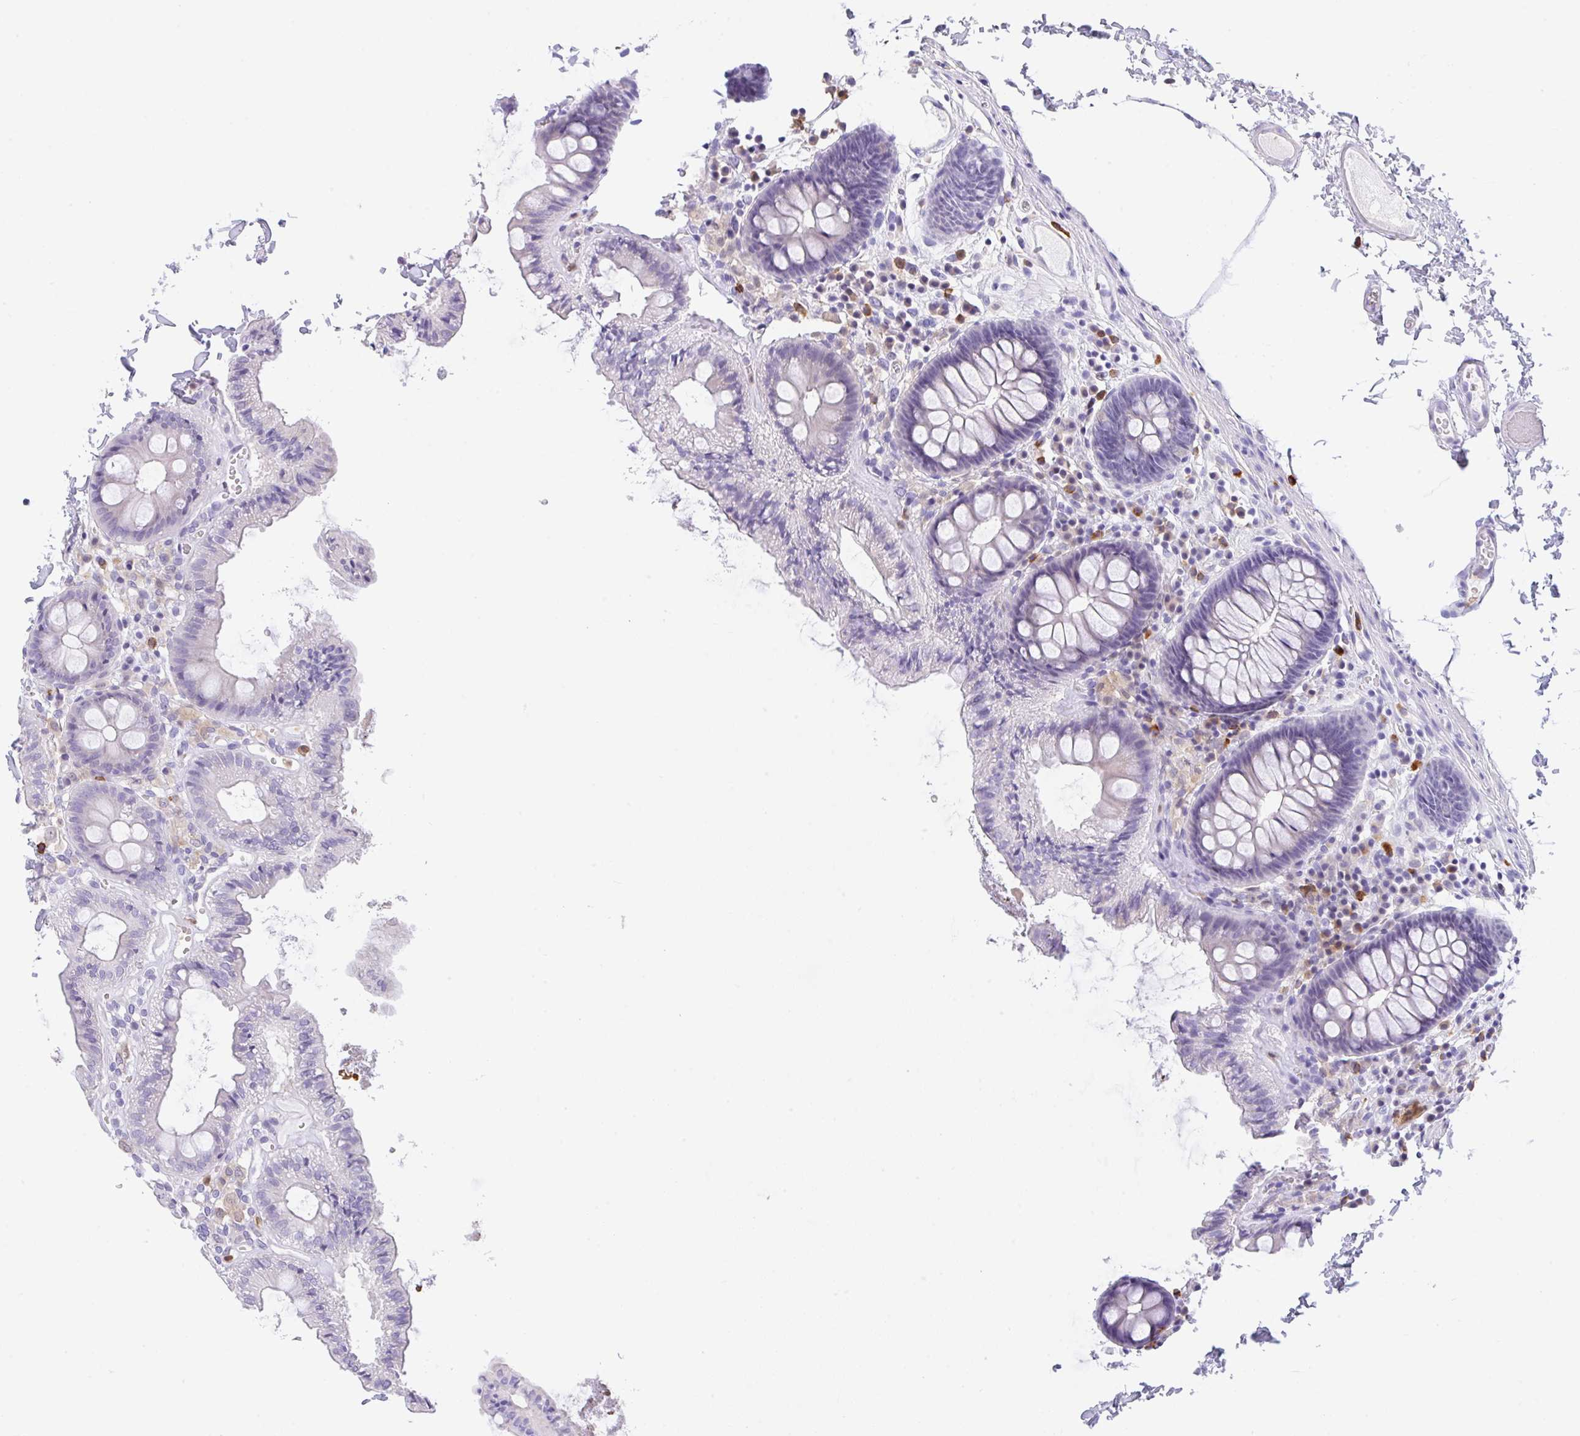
{"staining": {"intensity": "negative", "quantity": "none", "location": "none"}, "tissue": "colon", "cell_type": "Endothelial cells", "image_type": "normal", "snomed": [{"axis": "morphology", "description": "Normal tissue, NOS"}, {"axis": "topography", "description": "Colon"}, {"axis": "topography", "description": "Peripheral nerve tissue"}], "caption": "Photomicrograph shows no significant protein staining in endothelial cells of normal colon.", "gene": "NCF1", "patient": {"sex": "male", "age": 84}}